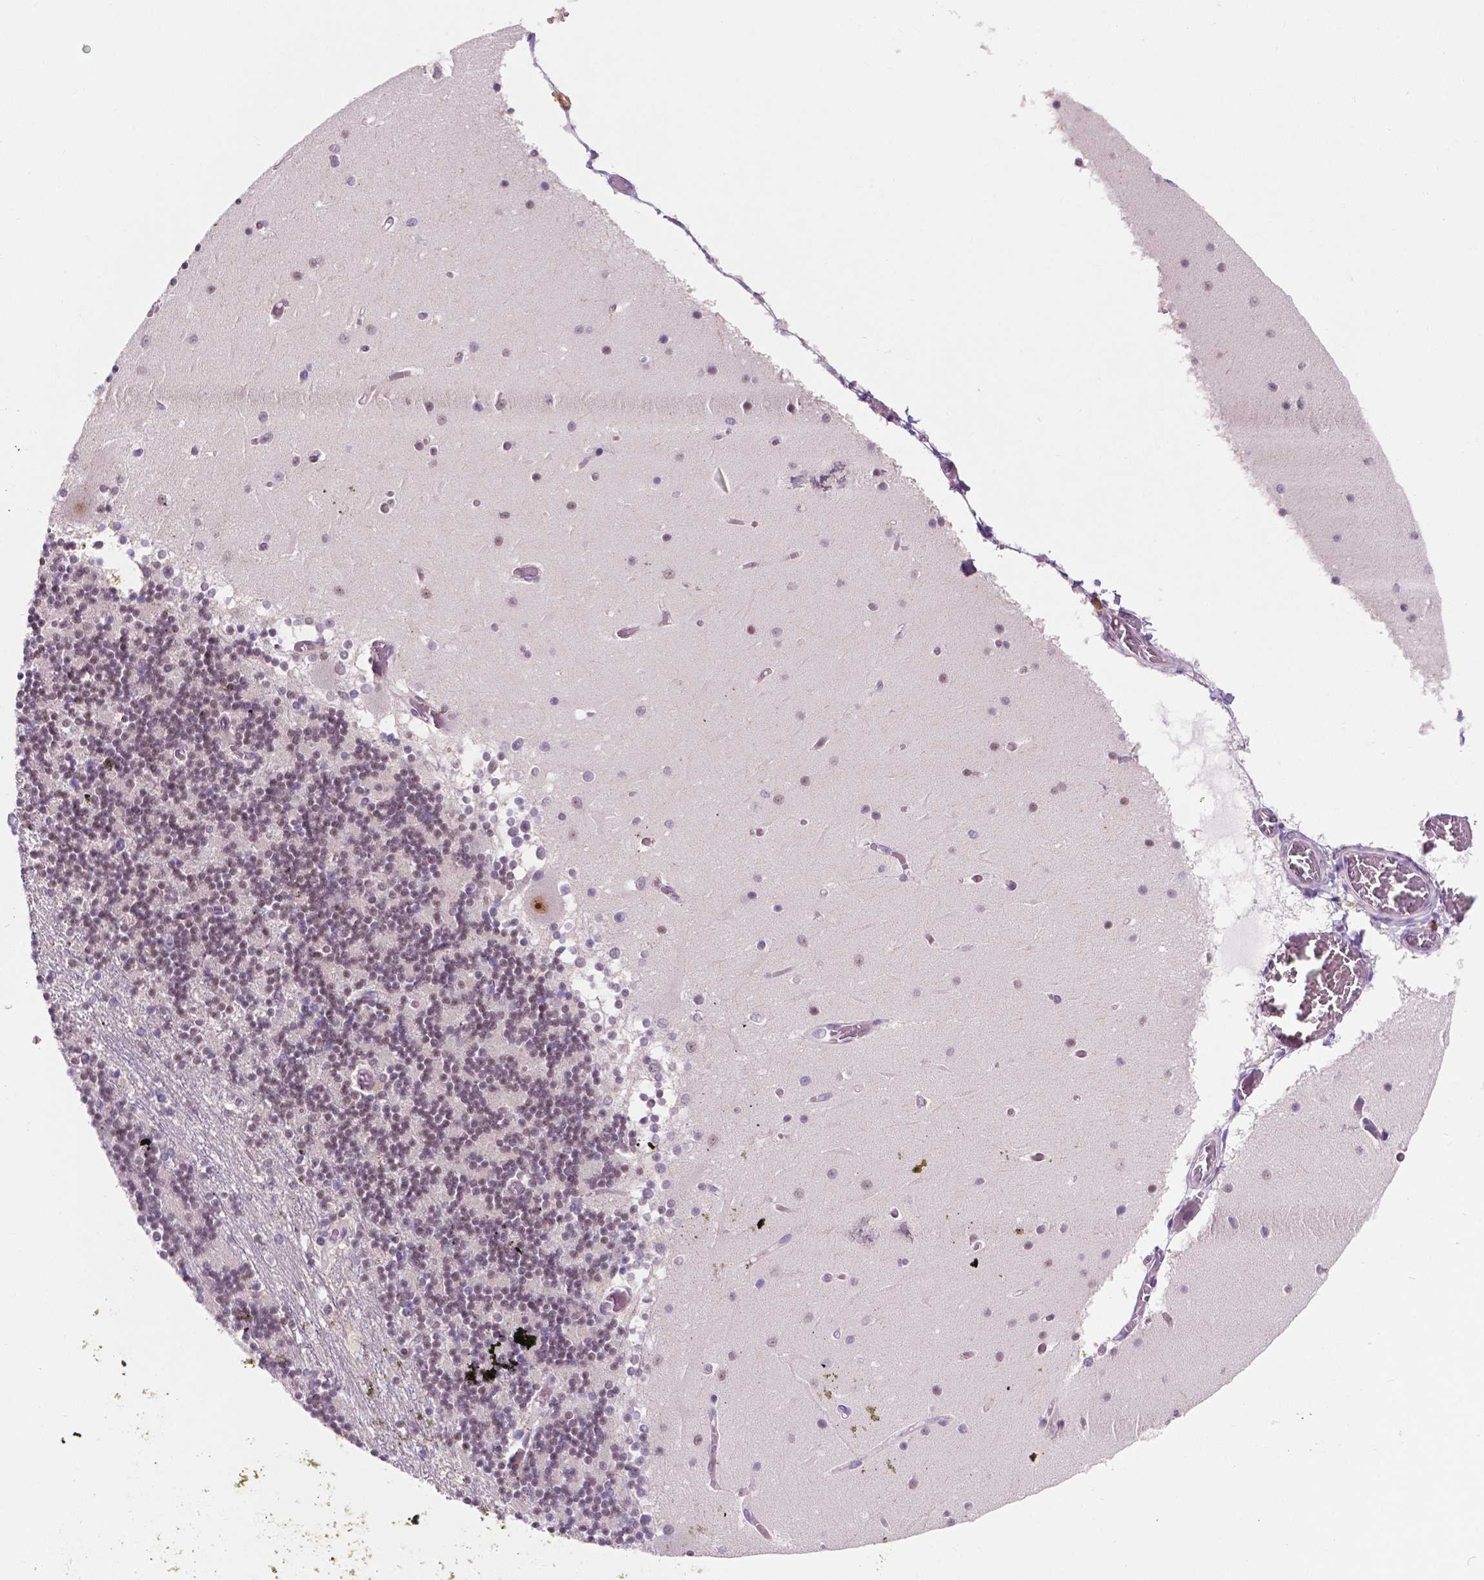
{"staining": {"intensity": "weak", "quantity": "25%-75%", "location": "nuclear"}, "tissue": "cerebellum", "cell_type": "Cells in granular layer", "image_type": "normal", "snomed": [{"axis": "morphology", "description": "Normal tissue, NOS"}, {"axis": "topography", "description": "Cerebellum"}], "caption": "Immunohistochemistry (IHC) histopathology image of benign cerebellum stained for a protein (brown), which demonstrates low levels of weak nuclear expression in approximately 25%-75% of cells in granular layer.", "gene": "FAM50B", "patient": {"sex": "female", "age": 28}}